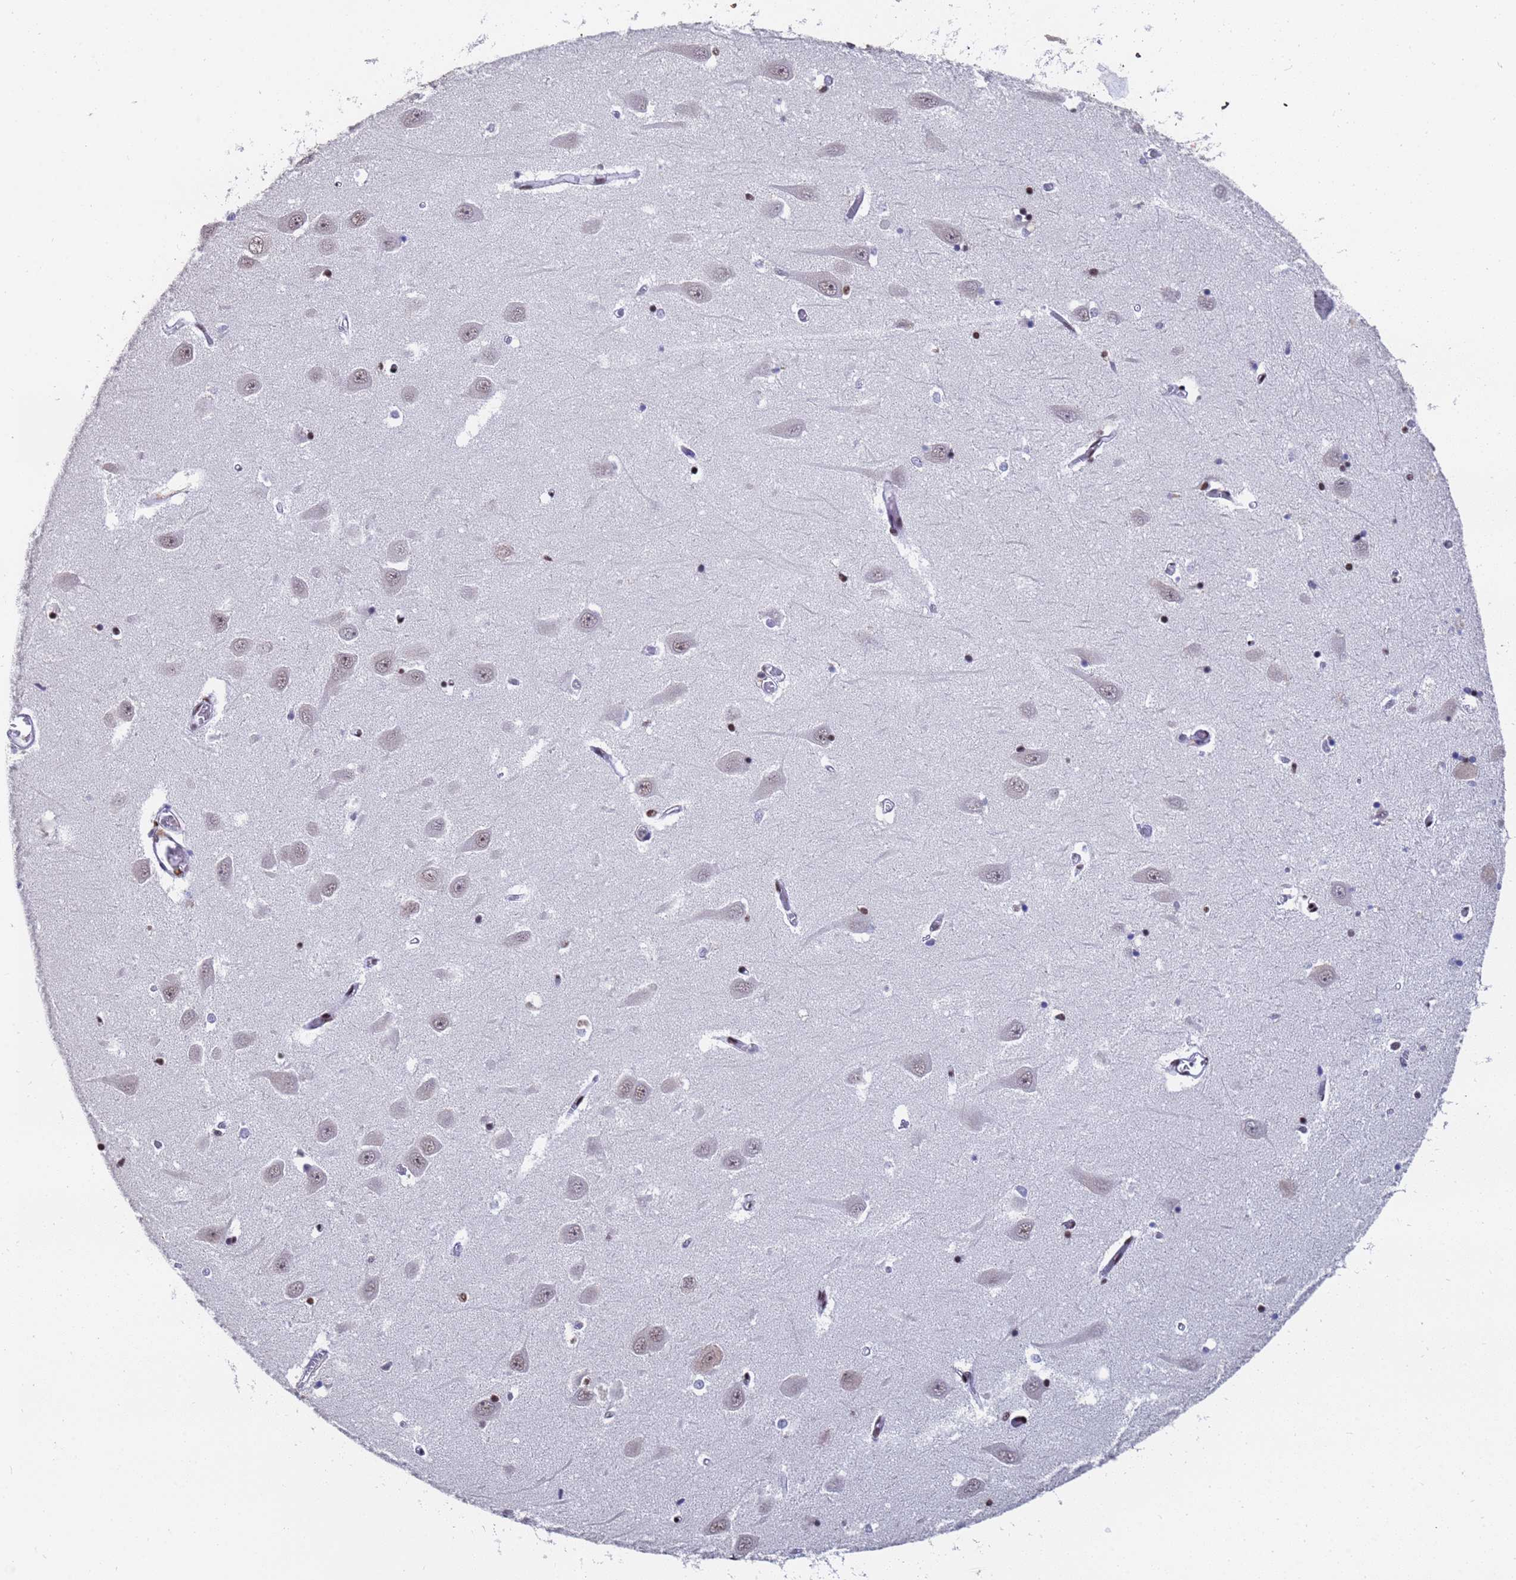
{"staining": {"intensity": "strong", "quantity": "25%-75%", "location": "nuclear"}, "tissue": "hippocampus", "cell_type": "Glial cells", "image_type": "normal", "snomed": [{"axis": "morphology", "description": "Normal tissue, NOS"}, {"axis": "topography", "description": "Hippocampus"}], "caption": "A photomicrograph showing strong nuclear staining in about 25%-75% of glial cells in unremarkable hippocampus, as visualized by brown immunohistochemical staining.", "gene": "SF3B2", "patient": {"sex": "male", "age": 70}}